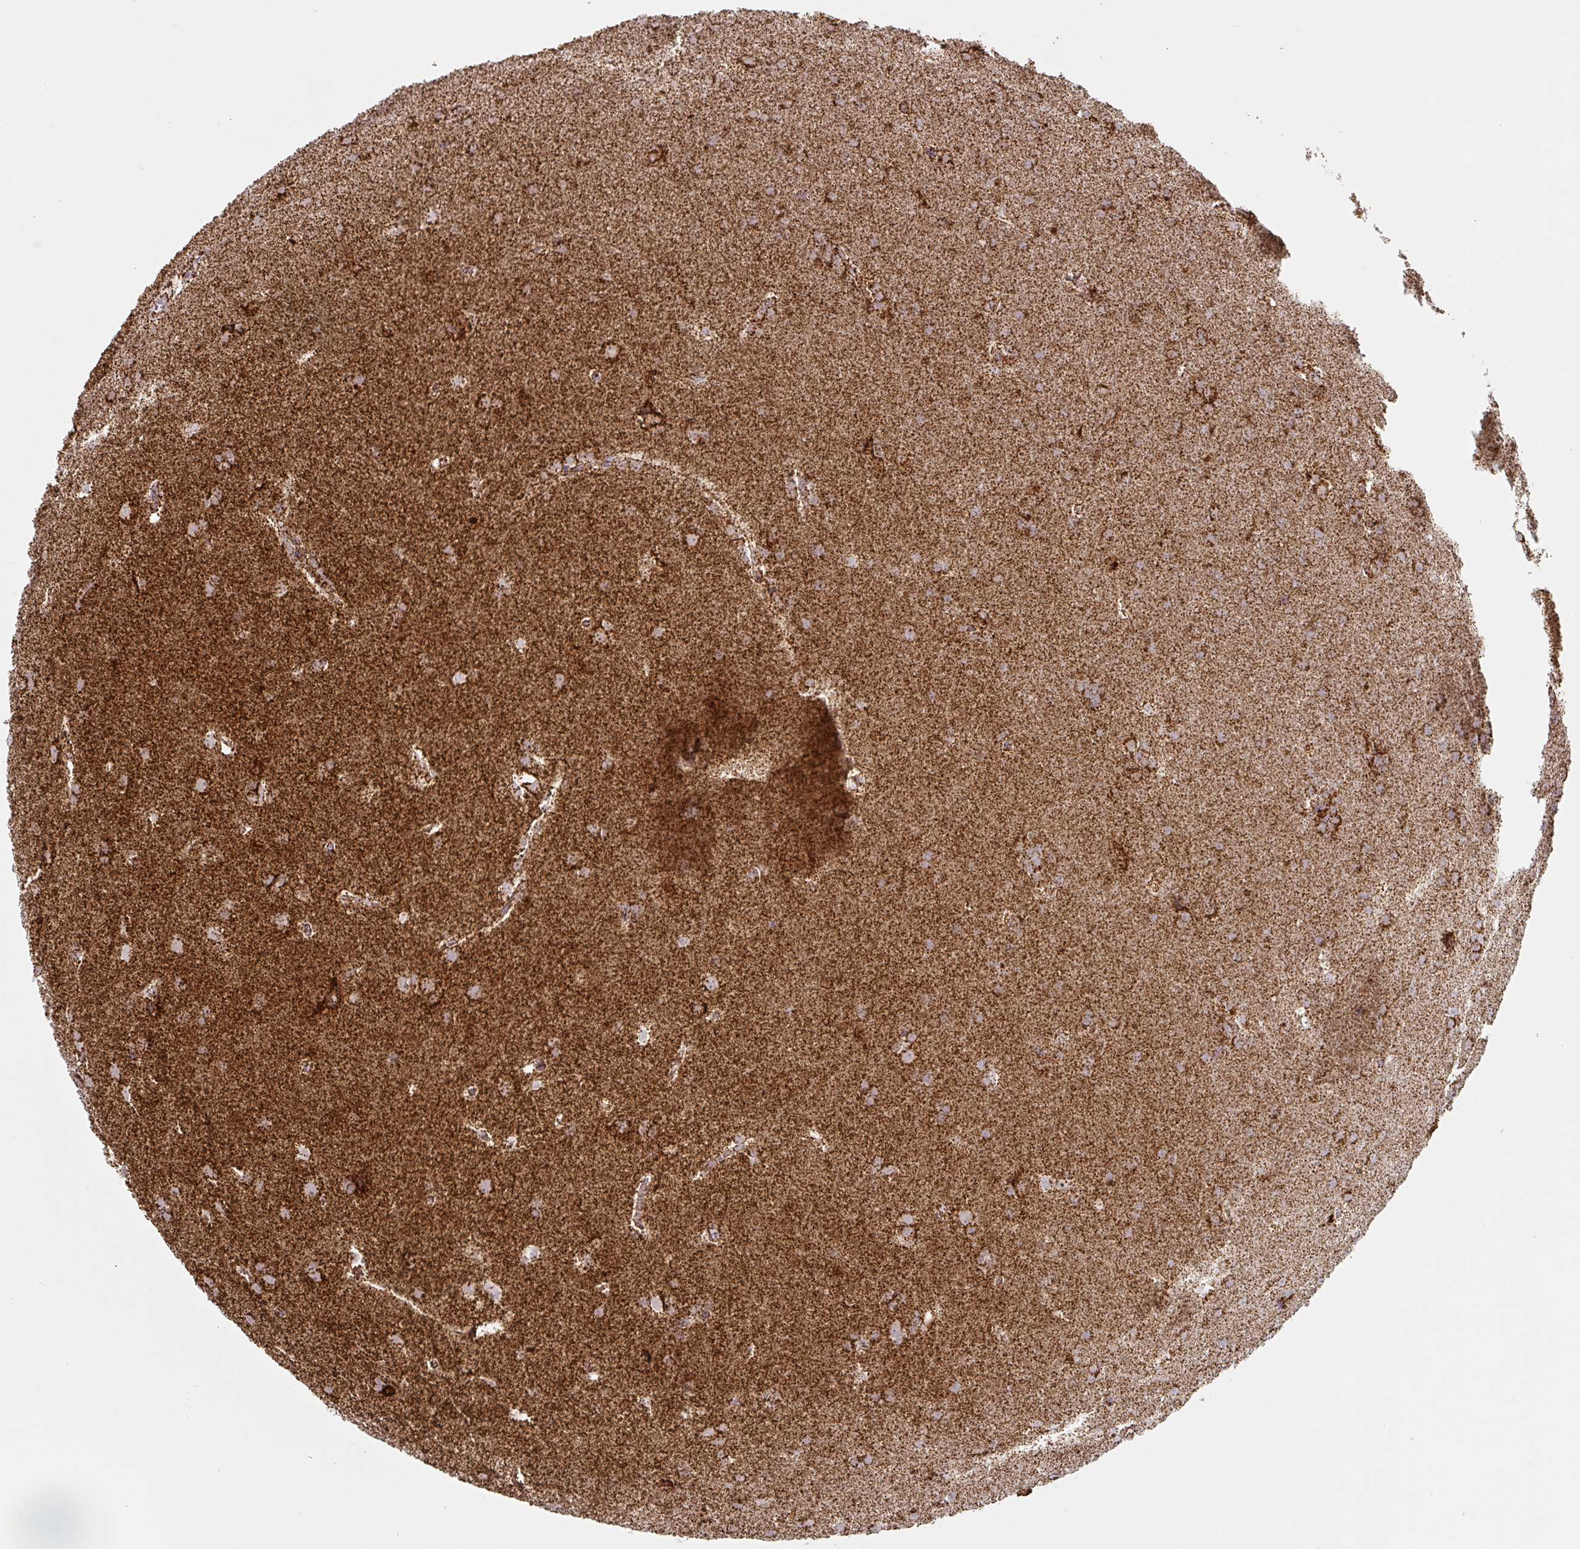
{"staining": {"intensity": "strong", "quantity": ">75%", "location": "cytoplasmic/membranous"}, "tissue": "glioma", "cell_type": "Tumor cells", "image_type": "cancer", "snomed": [{"axis": "morphology", "description": "Glioma, malignant, Low grade"}, {"axis": "topography", "description": "Brain"}], "caption": "Malignant glioma (low-grade) stained with DAB IHC demonstrates high levels of strong cytoplasmic/membranous expression in approximately >75% of tumor cells.", "gene": "ATP5F1A", "patient": {"sex": "female", "age": 32}}